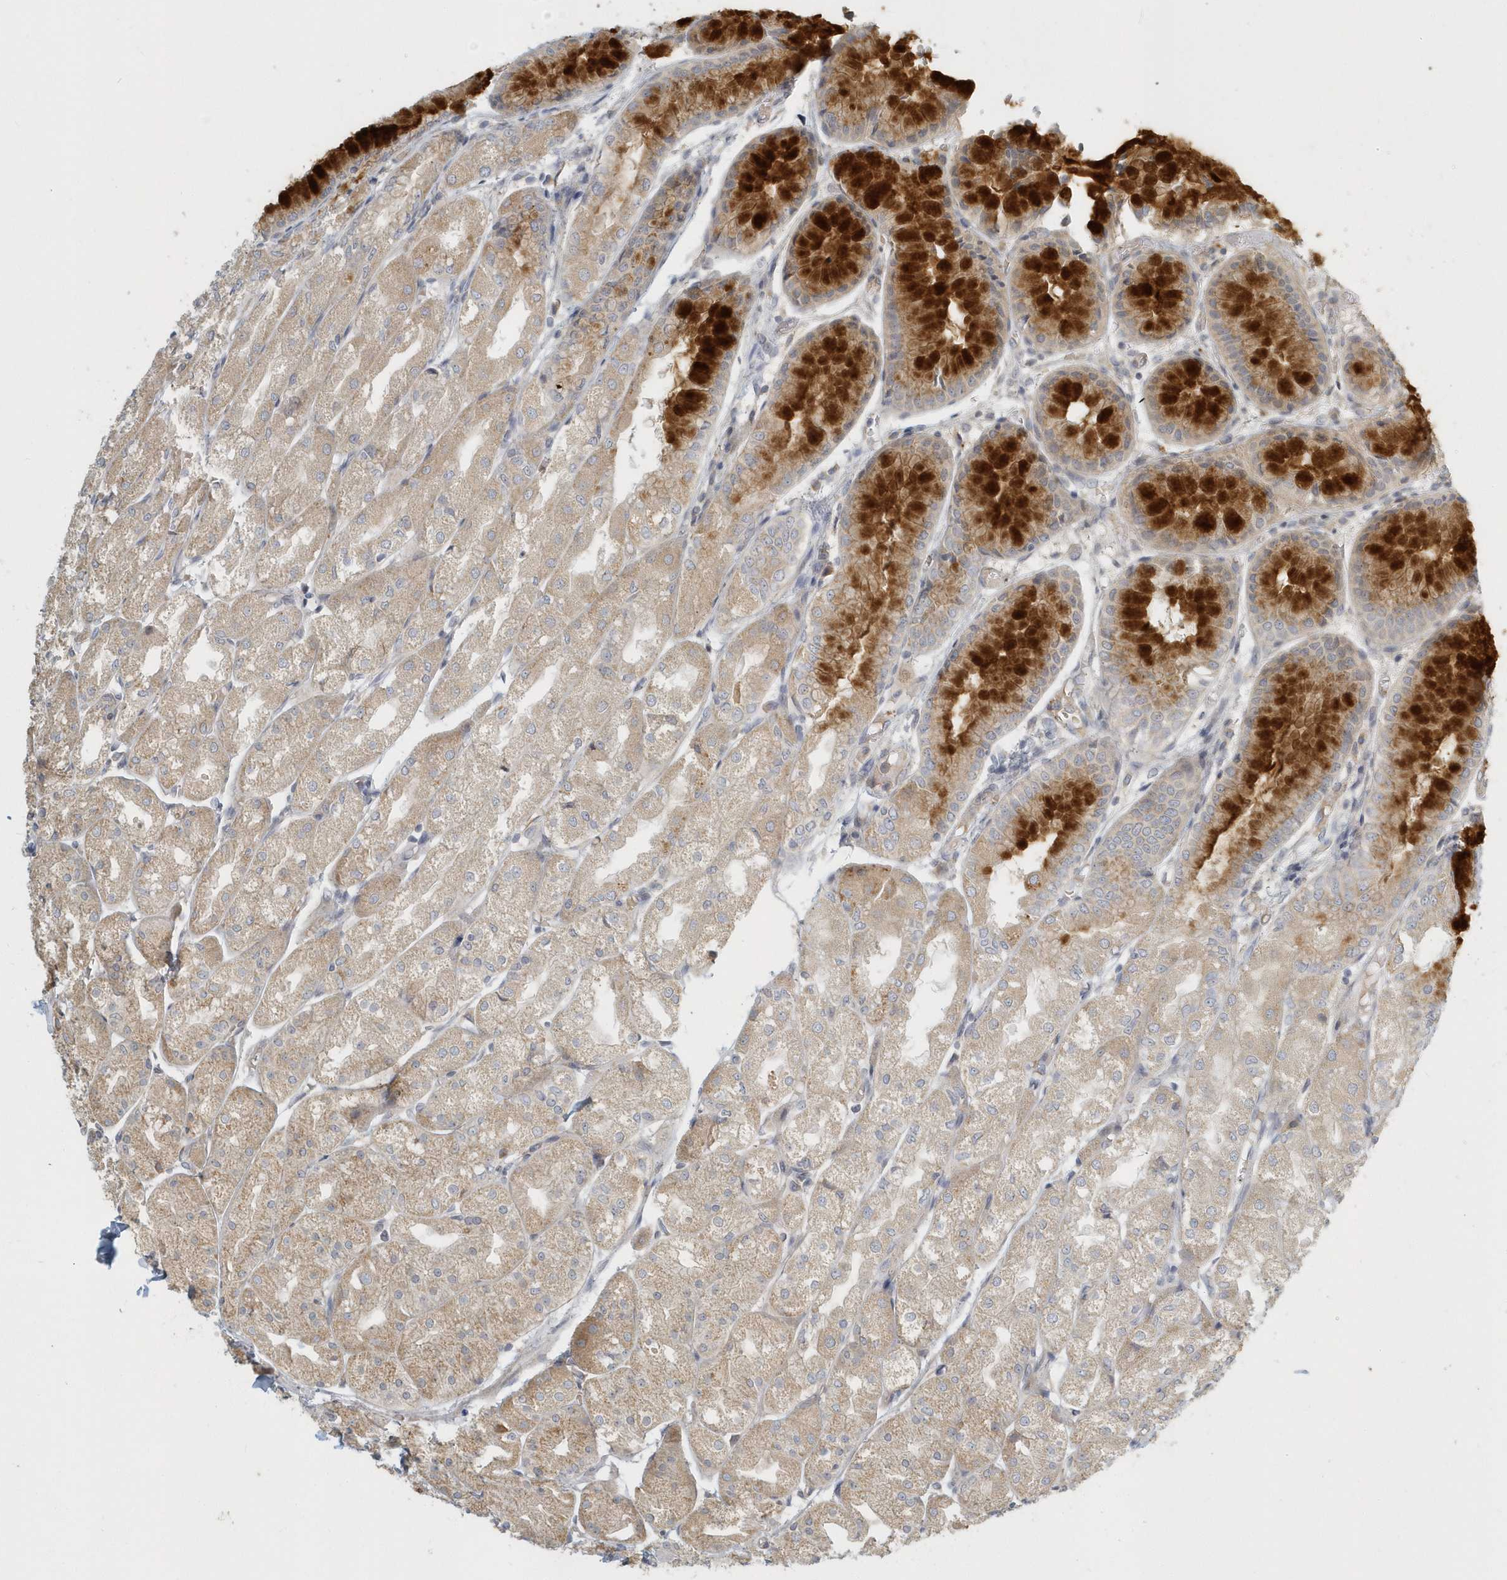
{"staining": {"intensity": "strong", "quantity": "25%-75%", "location": "cytoplasmic/membranous"}, "tissue": "stomach", "cell_type": "Glandular cells", "image_type": "normal", "snomed": [{"axis": "morphology", "description": "Normal tissue, NOS"}, {"axis": "topography", "description": "Stomach, upper"}], "caption": "IHC photomicrograph of unremarkable stomach: stomach stained using immunohistochemistry displays high levels of strong protein expression localized specifically in the cytoplasmic/membranous of glandular cells, appearing as a cytoplasmic/membranous brown color.", "gene": "NAPB", "patient": {"sex": "male", "age": 72}}